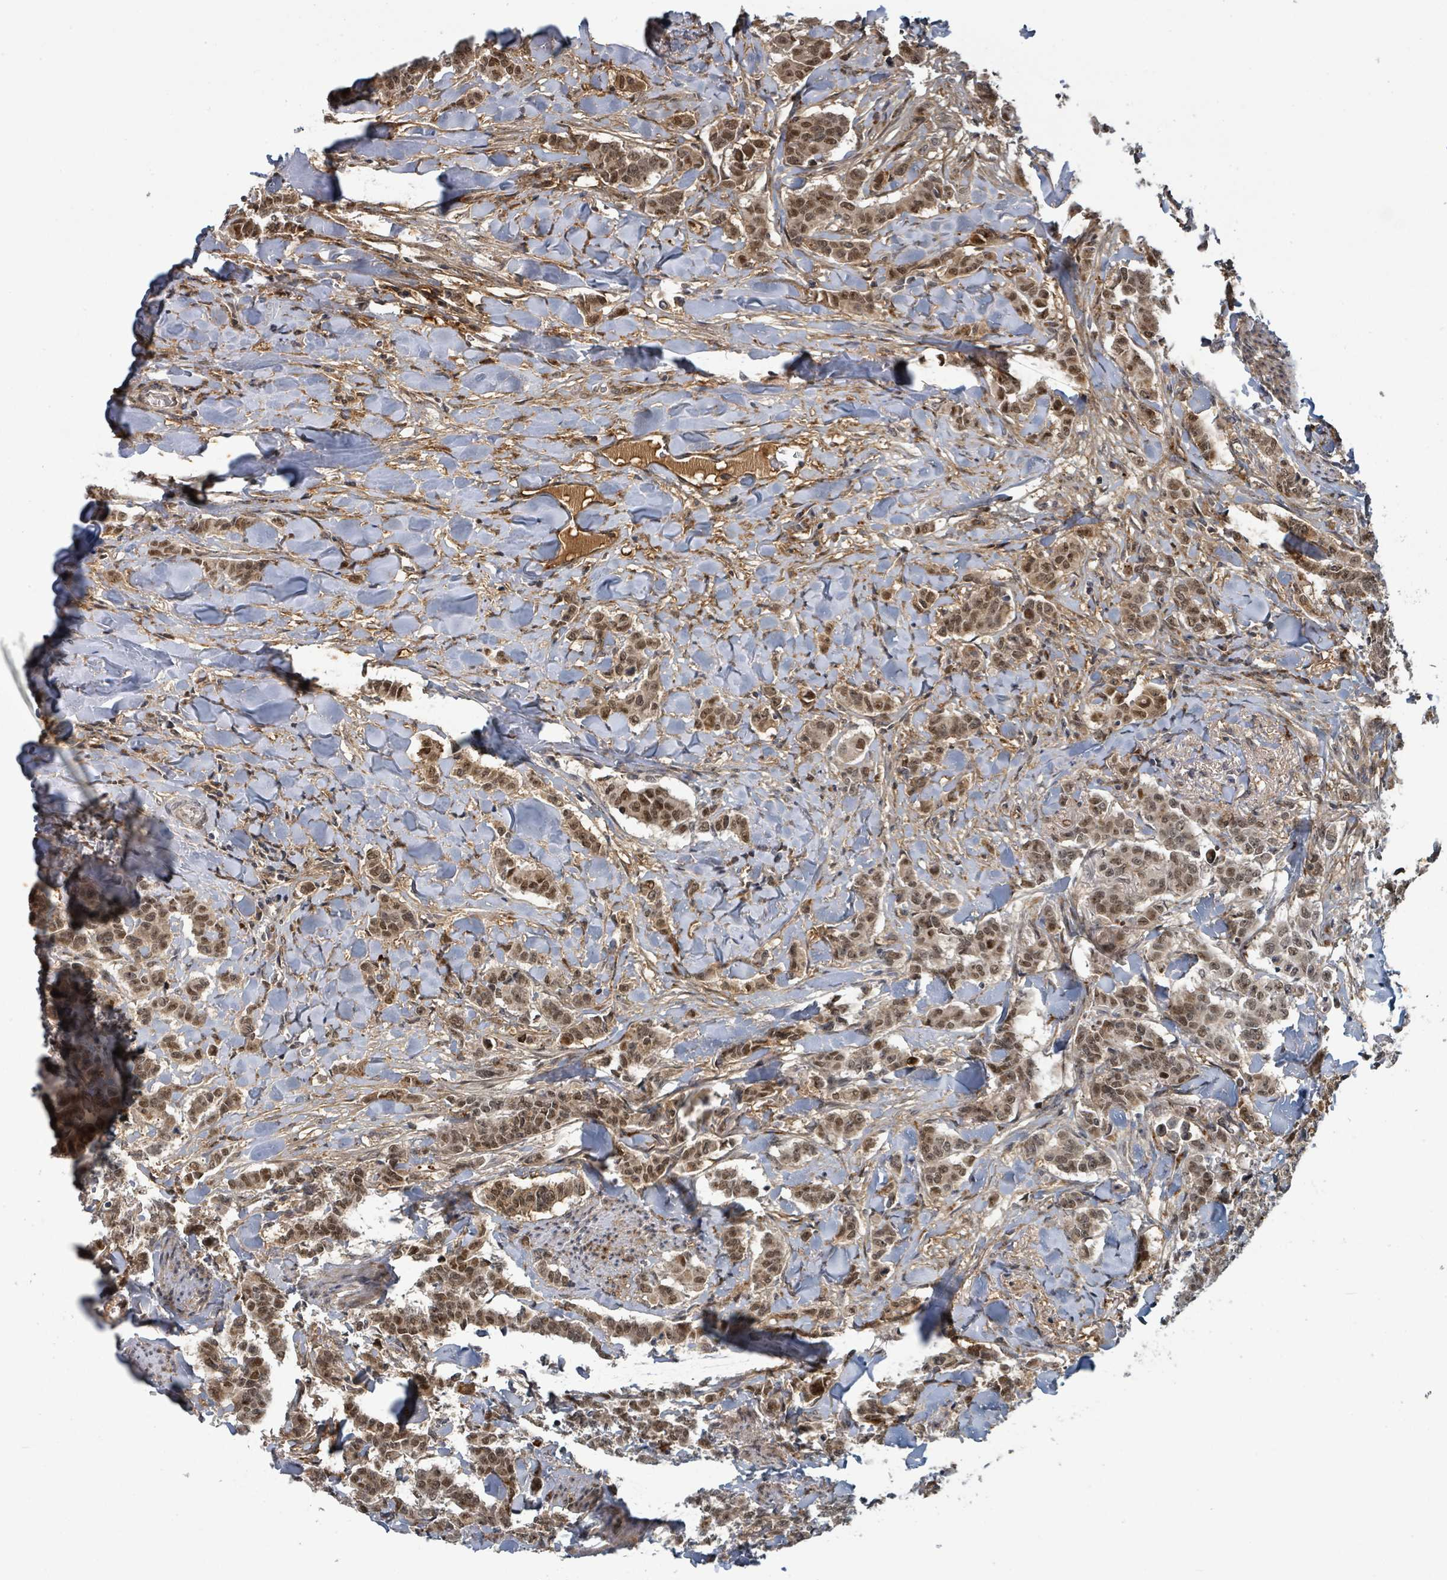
{"staining": {"intensity": "moderate", "quantity": ">75%", "location": "nuclear"}, "tissue": "breast cancer", "cell_type": "Tumor cells", "image_type": "cancer", "snomed": [{"axis": "morphology", "description": "Duct carcinoma"}, {"axis": "topography", "description": "Breast"}], "caption": "Human breast cancer stained with a brown dye demonstrates moderate nuclear positive positivity in approximately >75% of tumor cells.", "gene": "GTF3C1", "patient": {"sex": "female", "age": 40}}